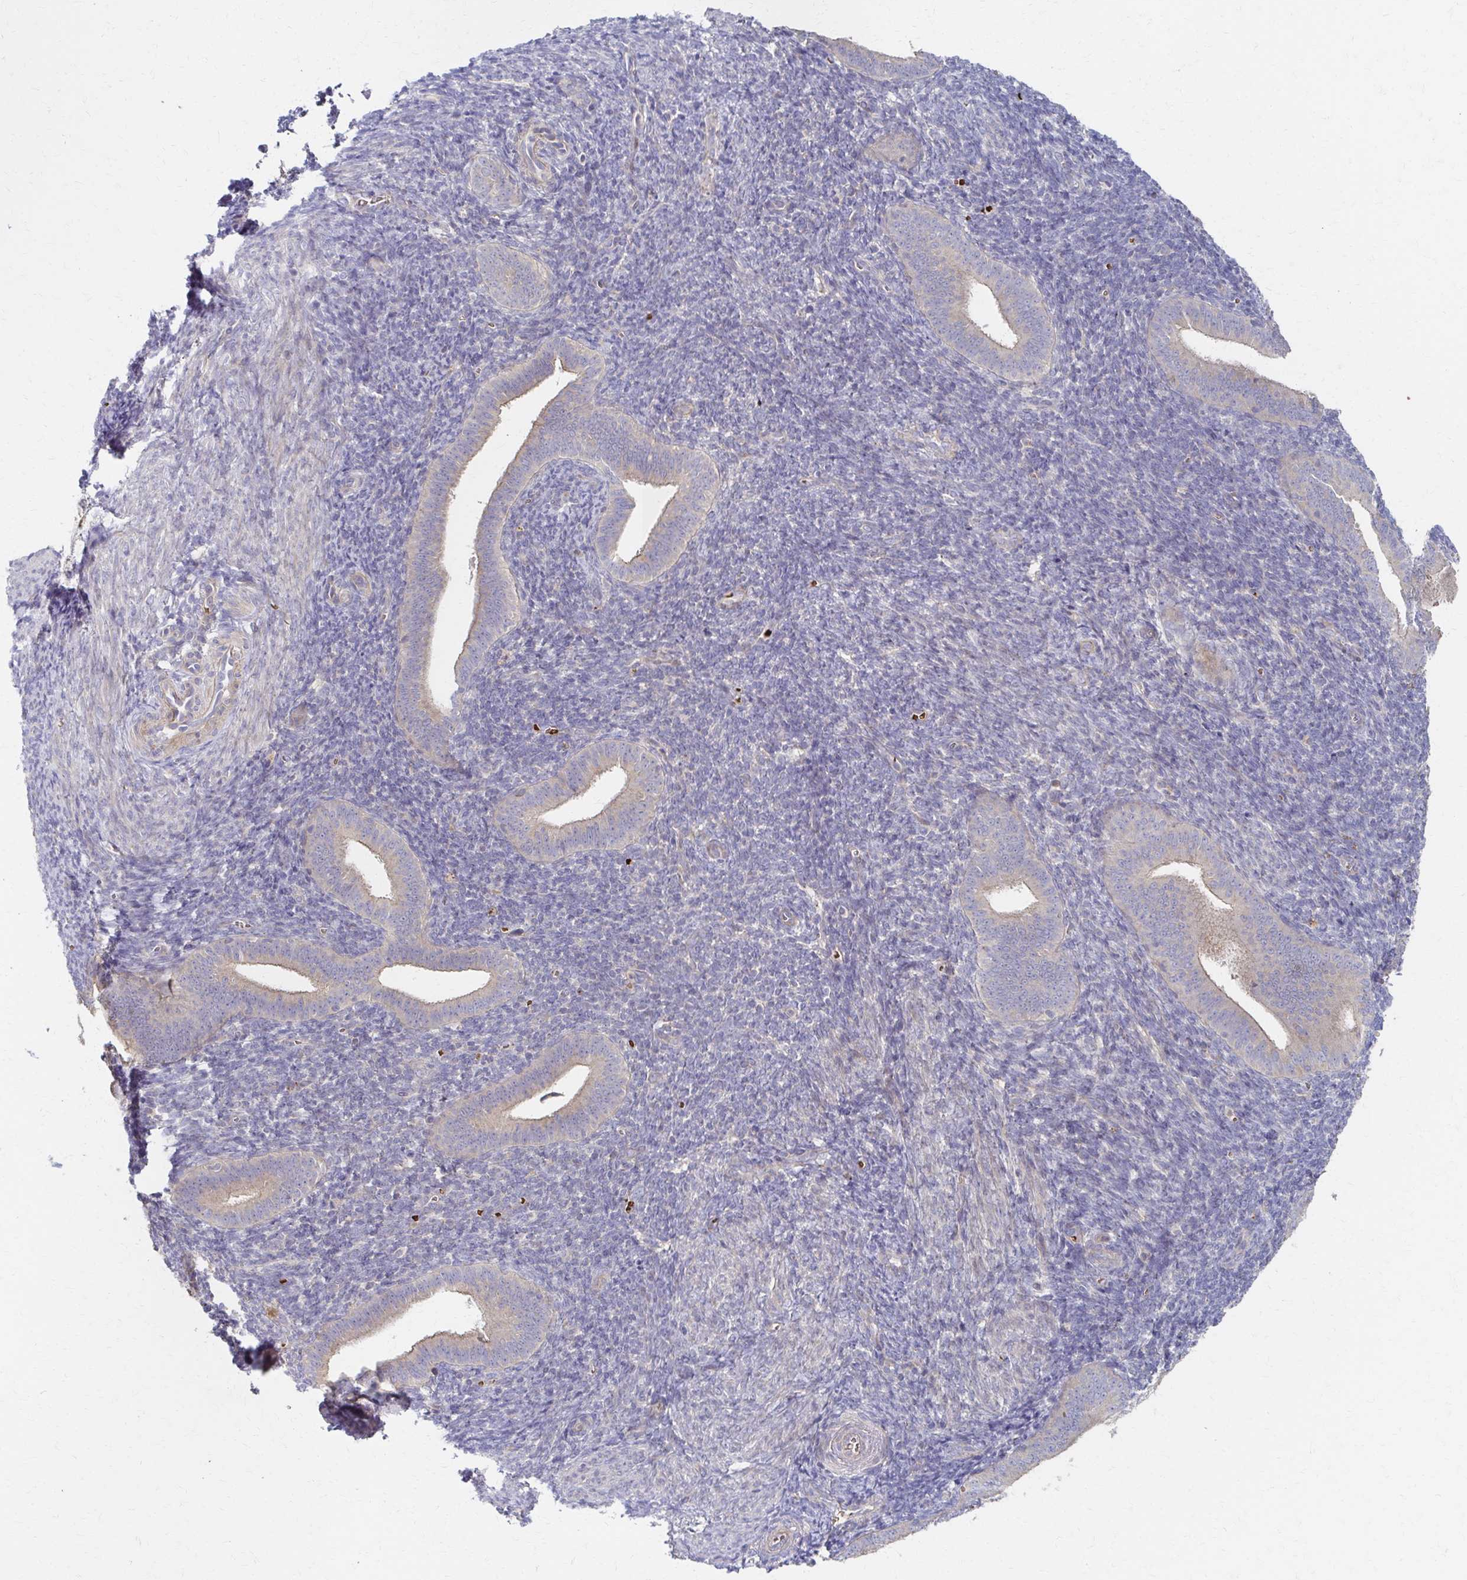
{"staining": {"intensity": "negative", "quantity": "none", "location": "none"}, "tissue": "endometrium", "cell_type": "Cells in endometrial stroma", "image_type": "normal", "snomed": [{"axis": "morphology", "description": "Normal tissue, NOS"}, {"axis": "topography", "description": "Endometrium"}], "caption": "DAB (3,3'-diaminobenzidine) immunohistochemical staining of benign human endometrium shows no significant positivity in cells in endometrial stroma.", "gene": "SKA2", "patient": {"sex": "female", "age": 25}}